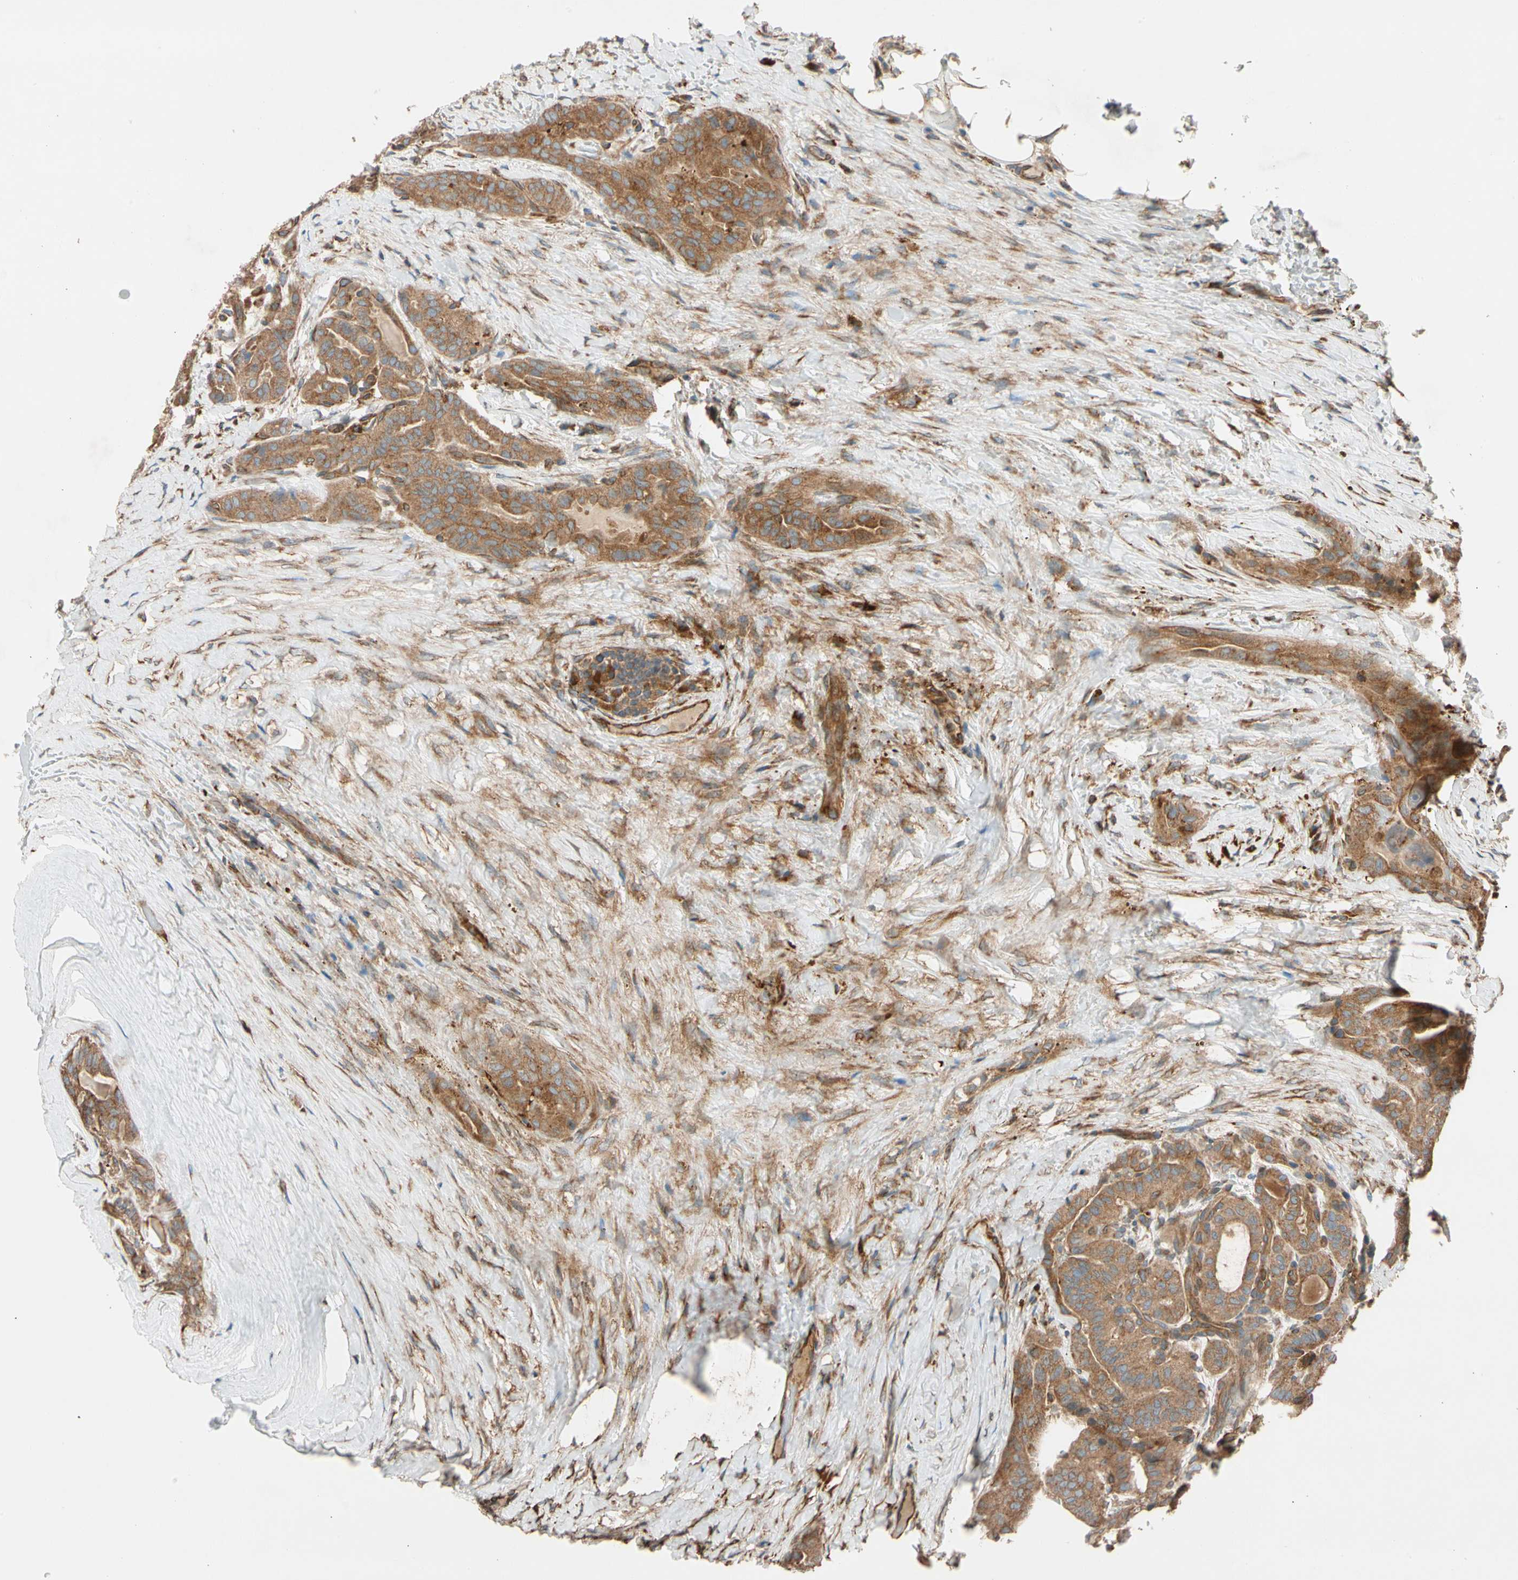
{"staining": {"intensity": "moderate", "quantity": ">75%", "location": "cytoplasmic/membranous"}, "tissue": "thyroid cancer", "cell_type": "Tumor cells", "image_type": "cancer", "snomed": [{"axis": "morphology", "description": "Papillary adenocarcinoma, NOS"}, {"axis": "topography", "description": "Thyroid gland"}], "caption": "Immunohistochemical staining of human papillary adenocarcinoma (thyroid) displays medium levels of moderate cytoplasmic/membranous protein expression in approximately >75% of tumor cells. (brown staining indicates protein expression, while blue staining denotes nuclei).", "gene": "PHYH", "patient": {"sex": "male", "age": 77}}